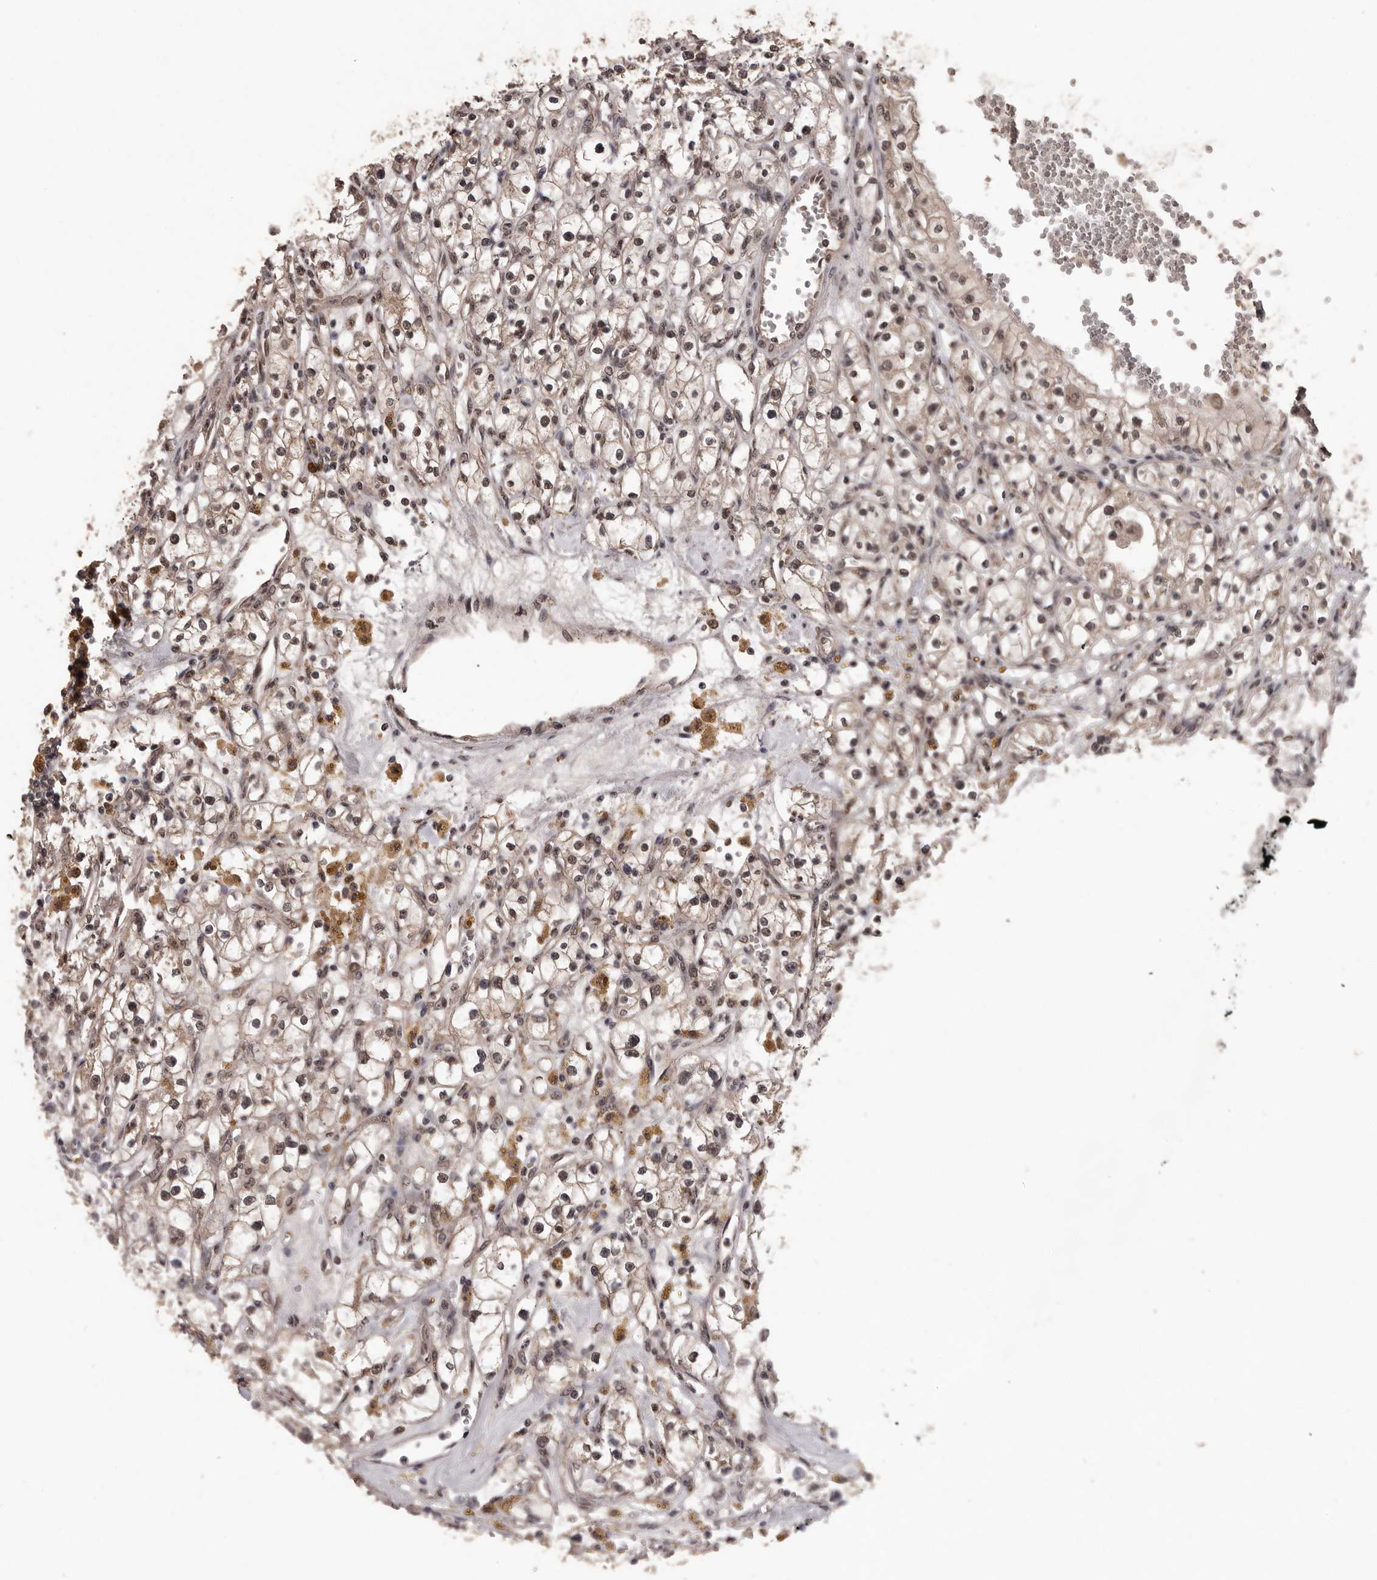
{"staining": {"intensity": "weak", "quantity": ">75%", "location": "cytoplasmic/membranous,nuclear"}, "tissue": "renal cancer", "cell_type": "Tumor cells", "image_type": "cancer", "snomed": [{"axis": "morphology", "description": "Adenocarcinoma, NOS"}, {"axis": "topography", "description": "Kidney"}], "caption": "Protein expression analysis of renal cancer (adenocarcinoma) displays weak cytoplasmic/membranous and nuclear positivity in approximately >75% of tumor cells.", "gene": "VPS37A", "patient": {"sex": "male", "age": 56}}